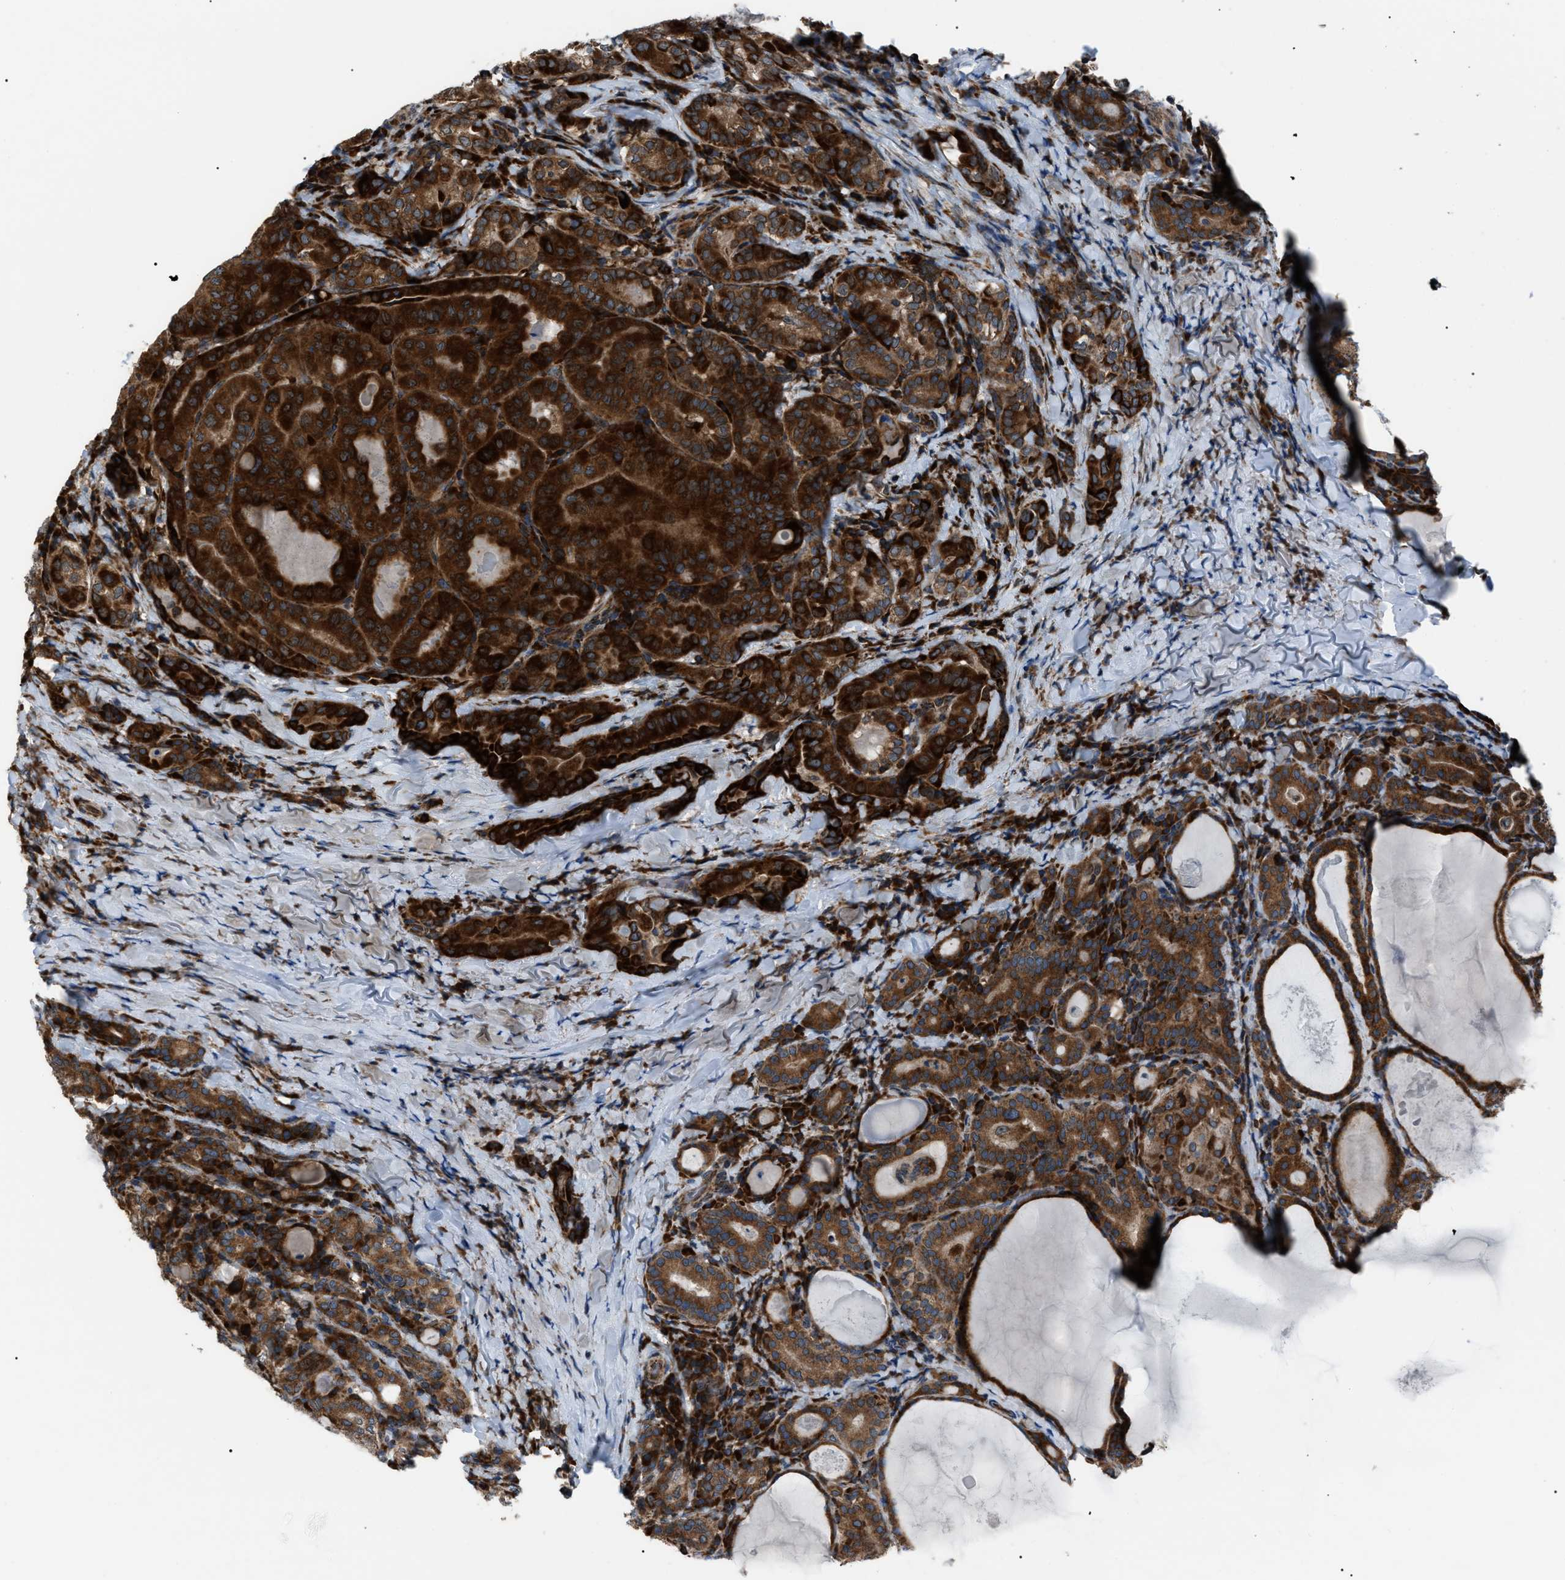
{"staining": {"intensity": "strong", "quantity": ">75%", "location": "cytoplasmic/membranous"}, "tissue": "thyroid cancer", "cell_type": "Tumor cells", "image_type": "cancer", "snomed": [{"axis": "morphology", "description": "Papillary adenocarcinoma, NOS"}, {"axis": "topography", "description": "Thyroid gland"}], "caption": "Thyroid cancer (papillary adenocarcinoma) stained for a protein (brown) reveals strong cytoplasmic/membranous positive positivity in approximately >75% of tumor cells.", "gene": "AGO2", "patient": {"sex": "female", "age": 42}}